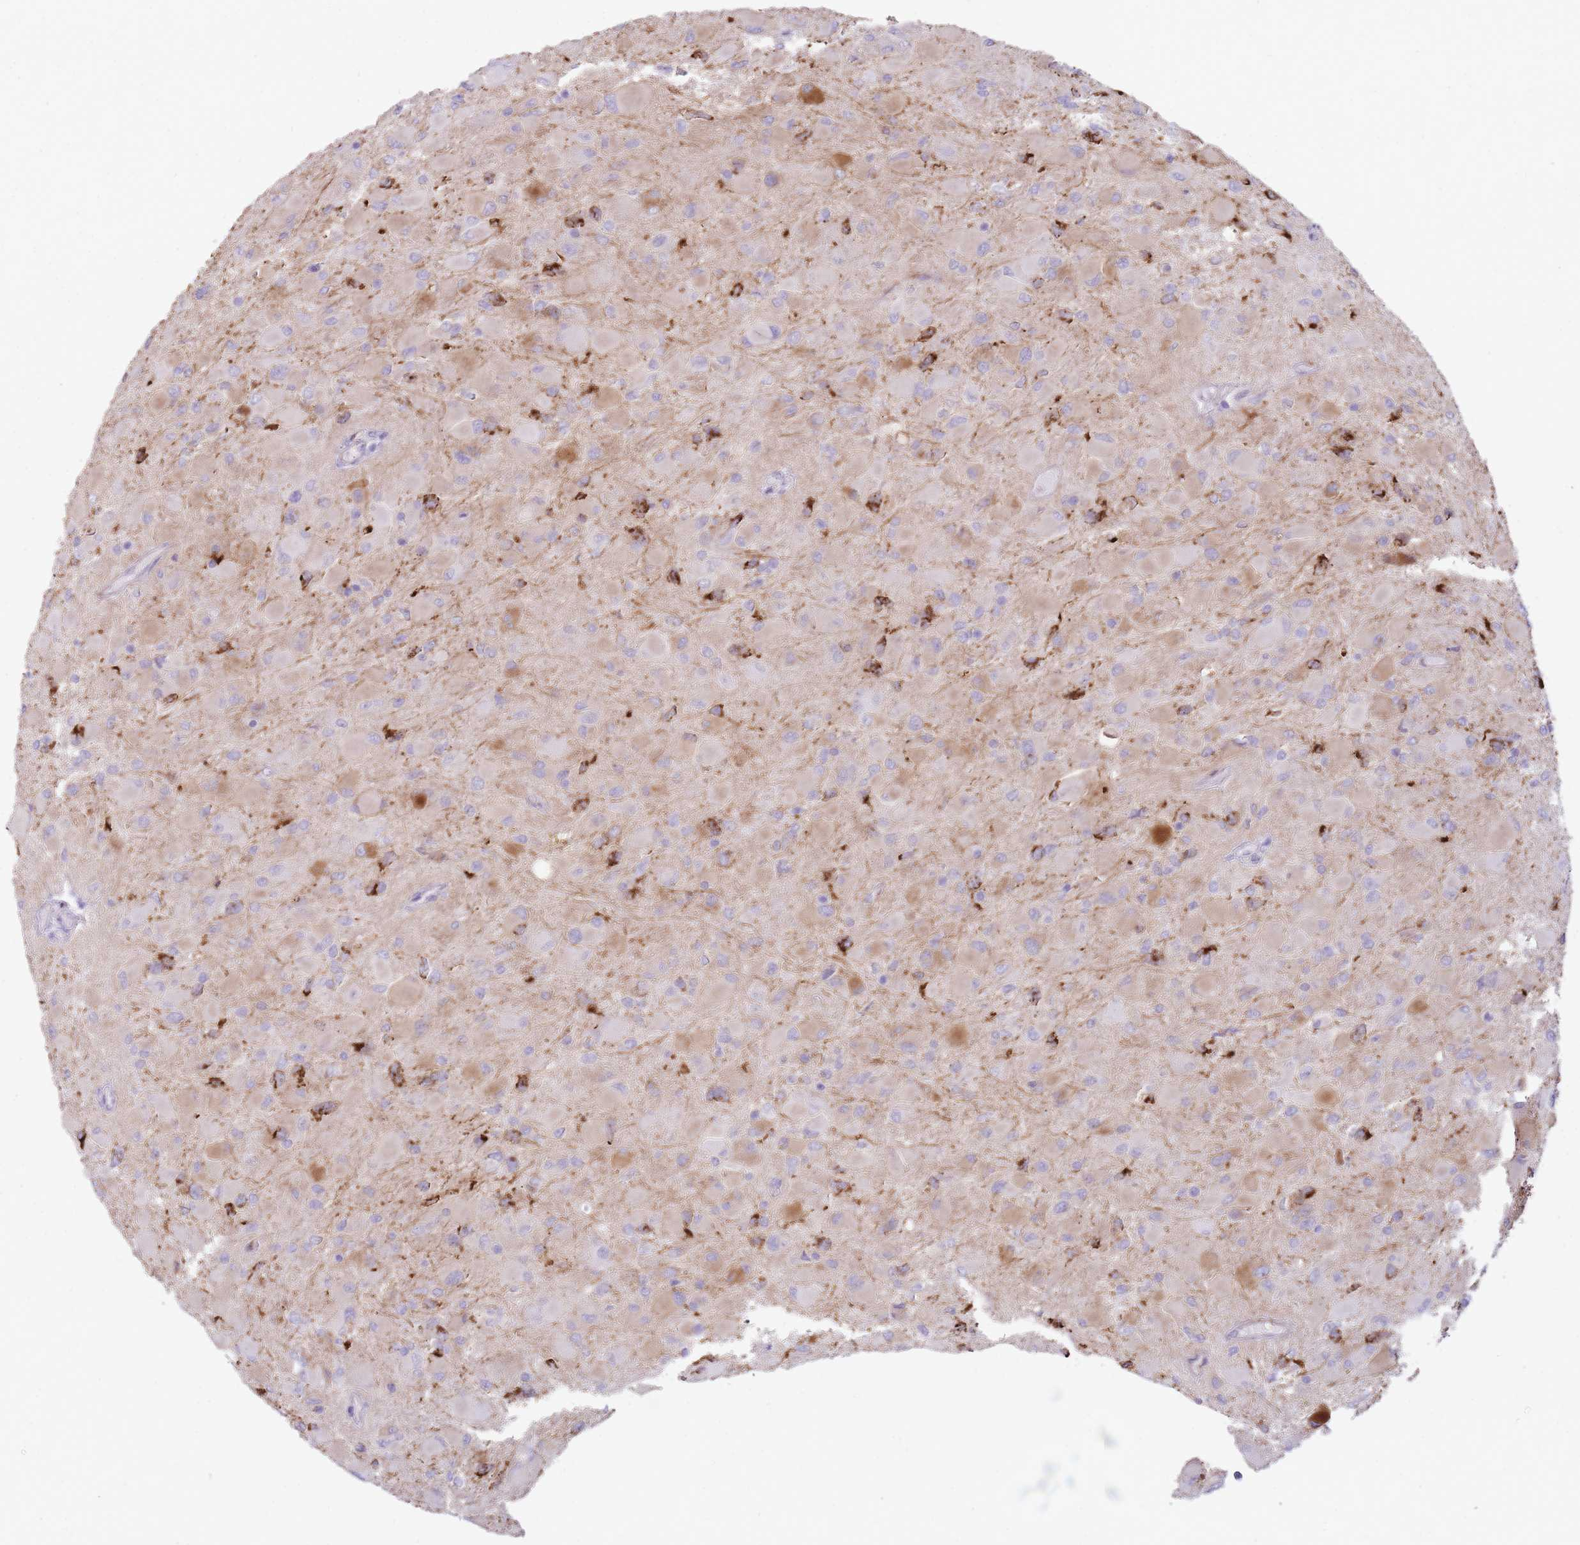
{"staining": {"intensity": "strong", "quantity": "<25%", "location": "cytoplasmic/membranous"}, "tissue": "glioma", "cell_type": "Tumor cells", "image_type": "cancer", "snomed": [{"axis": "morphology", "description": "Glioma, malignant, High grade"}, {"axis": "topography", "description": "Cerebral cortex"}], "caption": "Human high-grade glioma (malignant) stained with a brown dye displays strong cytoplasmic/membranous positive positivity in approximately <25% of tumor cells.", "gene": "UTP14A", "patient": {"sex": "female", "age": 36}}